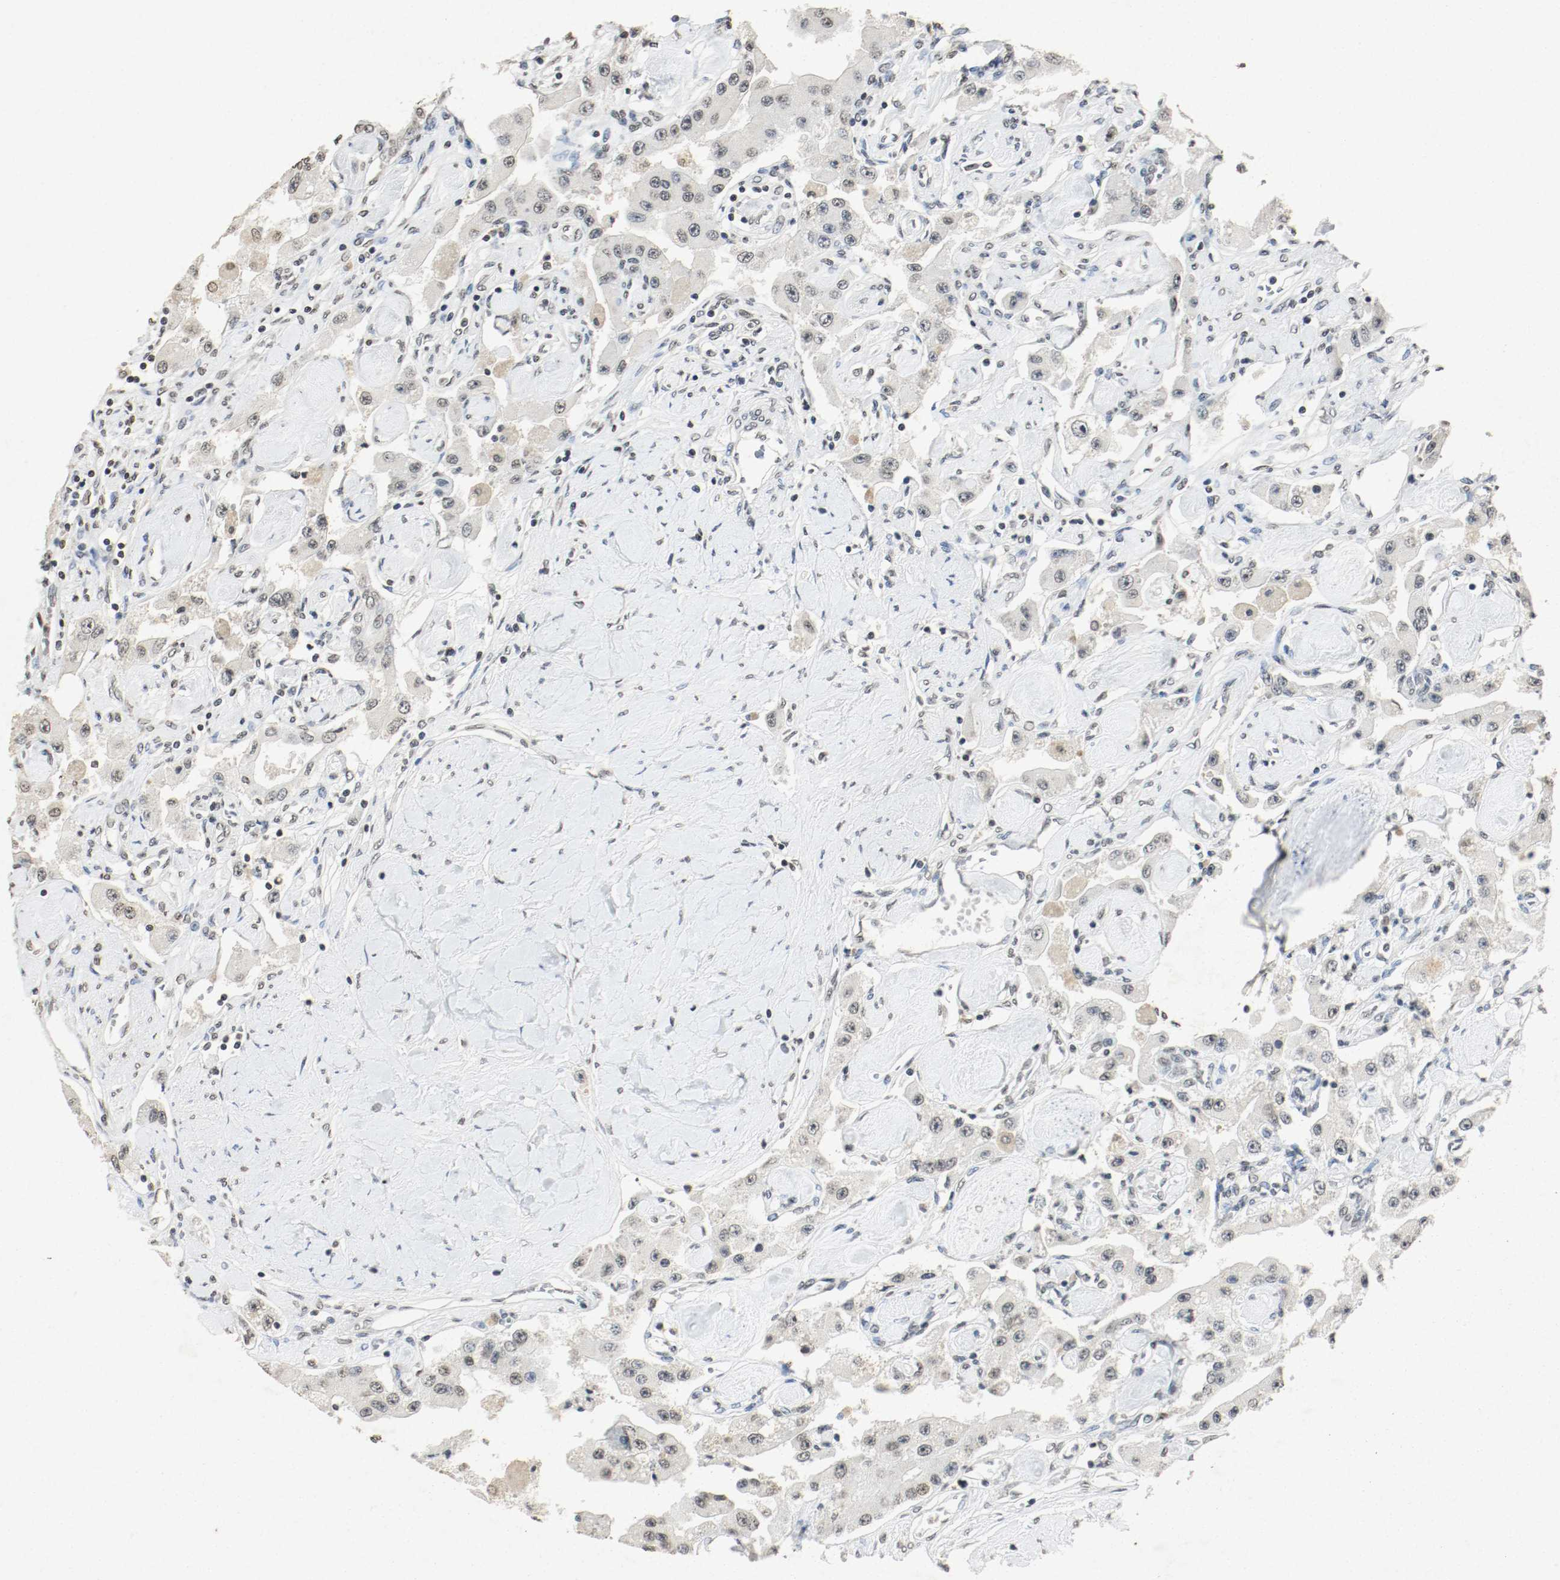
{"staining": {"intensity": "weak", "quantity": ">75%", "location": "nuclear"}, "tissue": "carcinoid", "cell_type": "Tumor cells", "image_type": "cancer", "snomed": [{"axis": "morphology", "description": "Carcinoid, malignant, NOS"}, {"axis": "topography", "description": "Pancreas"}], "caption": "Carcinoid (malignant) stained with a brown dye exhibits weak nuclear positive positivity in about >75% of tumor cells.", "gene": "DNMT1", "patient": {"sex": "male", "age": 41}}